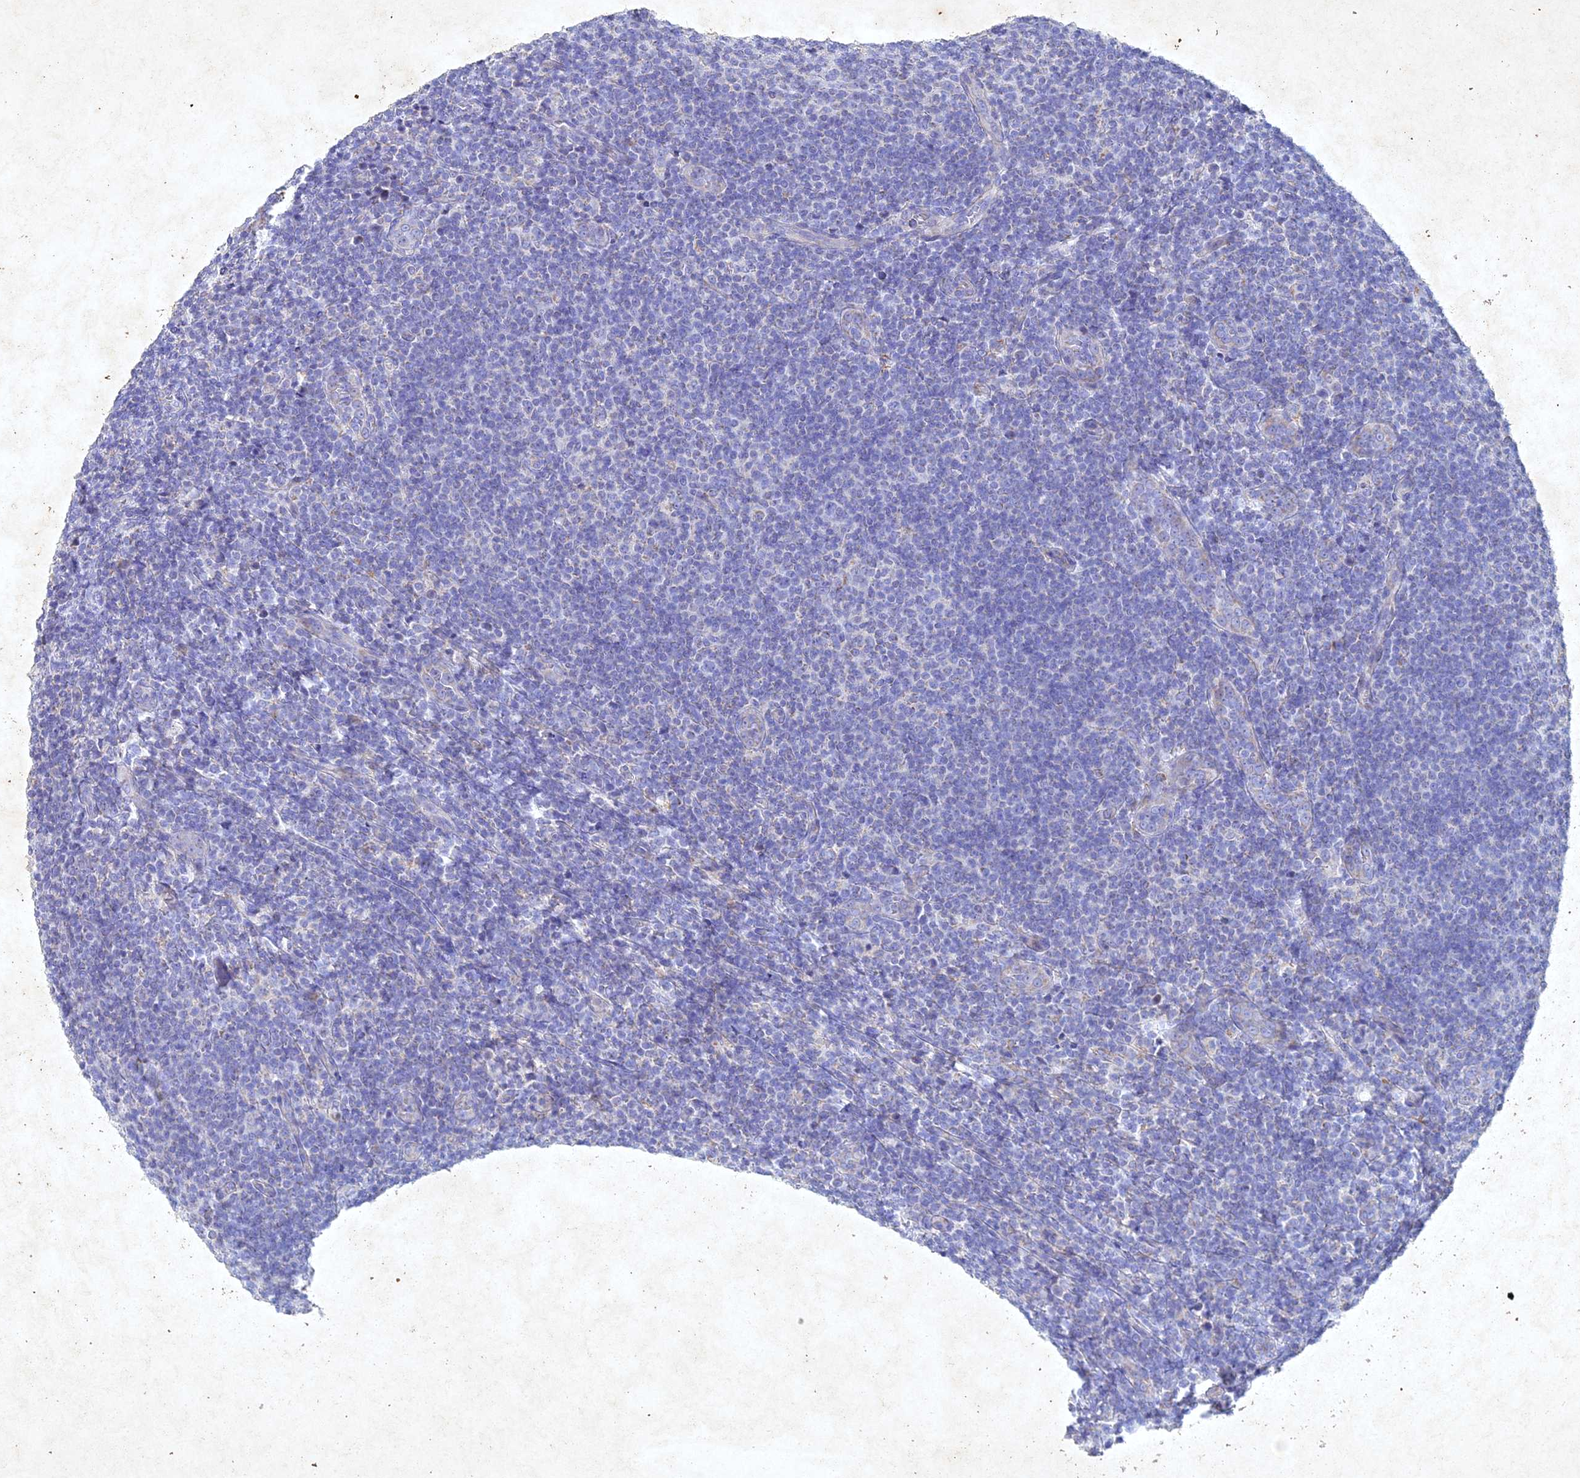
{"staining": {"intensity": "negative", "quantity": "none", "location": "none"}, "tissue": "lymphoma", "cell_type": "Tumor cells", "image_type": "cancer", "snomed": [{"axis": "morphology", "description": "Malignant lymphoma, non-Hodgkin's type, Low grade"}, {"axis": "topography", "description": "Lymph node"}], "caption": "DAB (3,3'-diaminobenzidine) immunohistochemical staining of human low-grade malignant lymphoma, non-Hodgkin's type exhibits no significant staining in tumor cells.", "gene": "NDUFV1", "patient": {"sex": "male", "age": 66}}